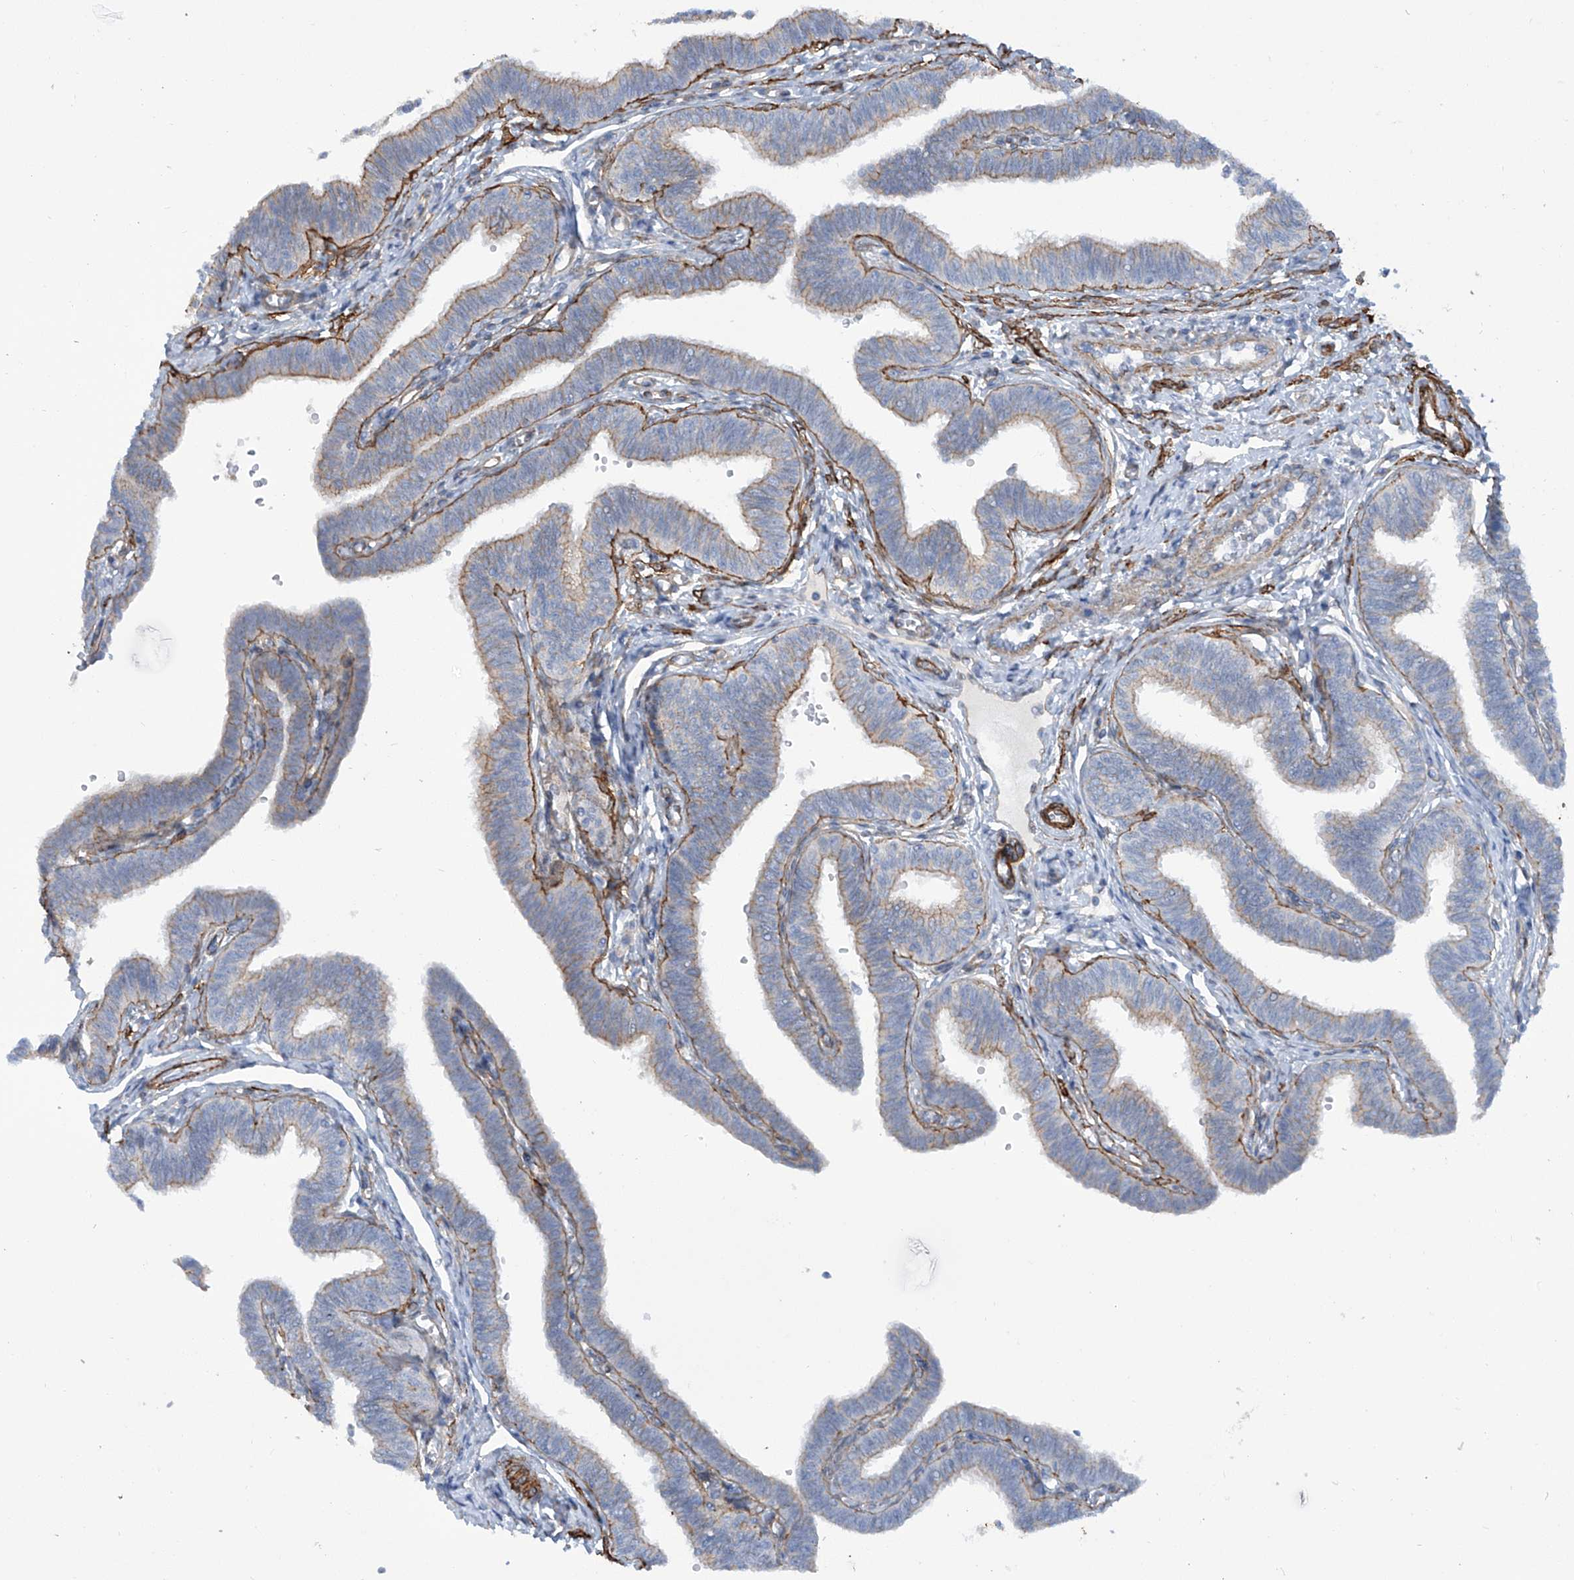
{"staining": {"intensity": "moderate", "quantity": "25%-75%", "location": "cytoplasmic/membranous"}, "tissue": "fallopian tube", "cell_type": "Glandular cells", "image_type": "normal", "snomed": [{"axis": "morphology", "description": "Normal tissue, NOS"}, {"axis": "topography", "description": "Fallopian tube"}, {"axis": "topography", "description": "Ovary"}], "caption": "IHC histopathology image of benign fallopian tube stained for a protein (brown), which displays medium levels of moderate cytoplasmic/membranous positivity in approximately 25%-75% of glandular cells.", "gene": "ZNF490", "patient": {"sex": "female", "age": 23}}